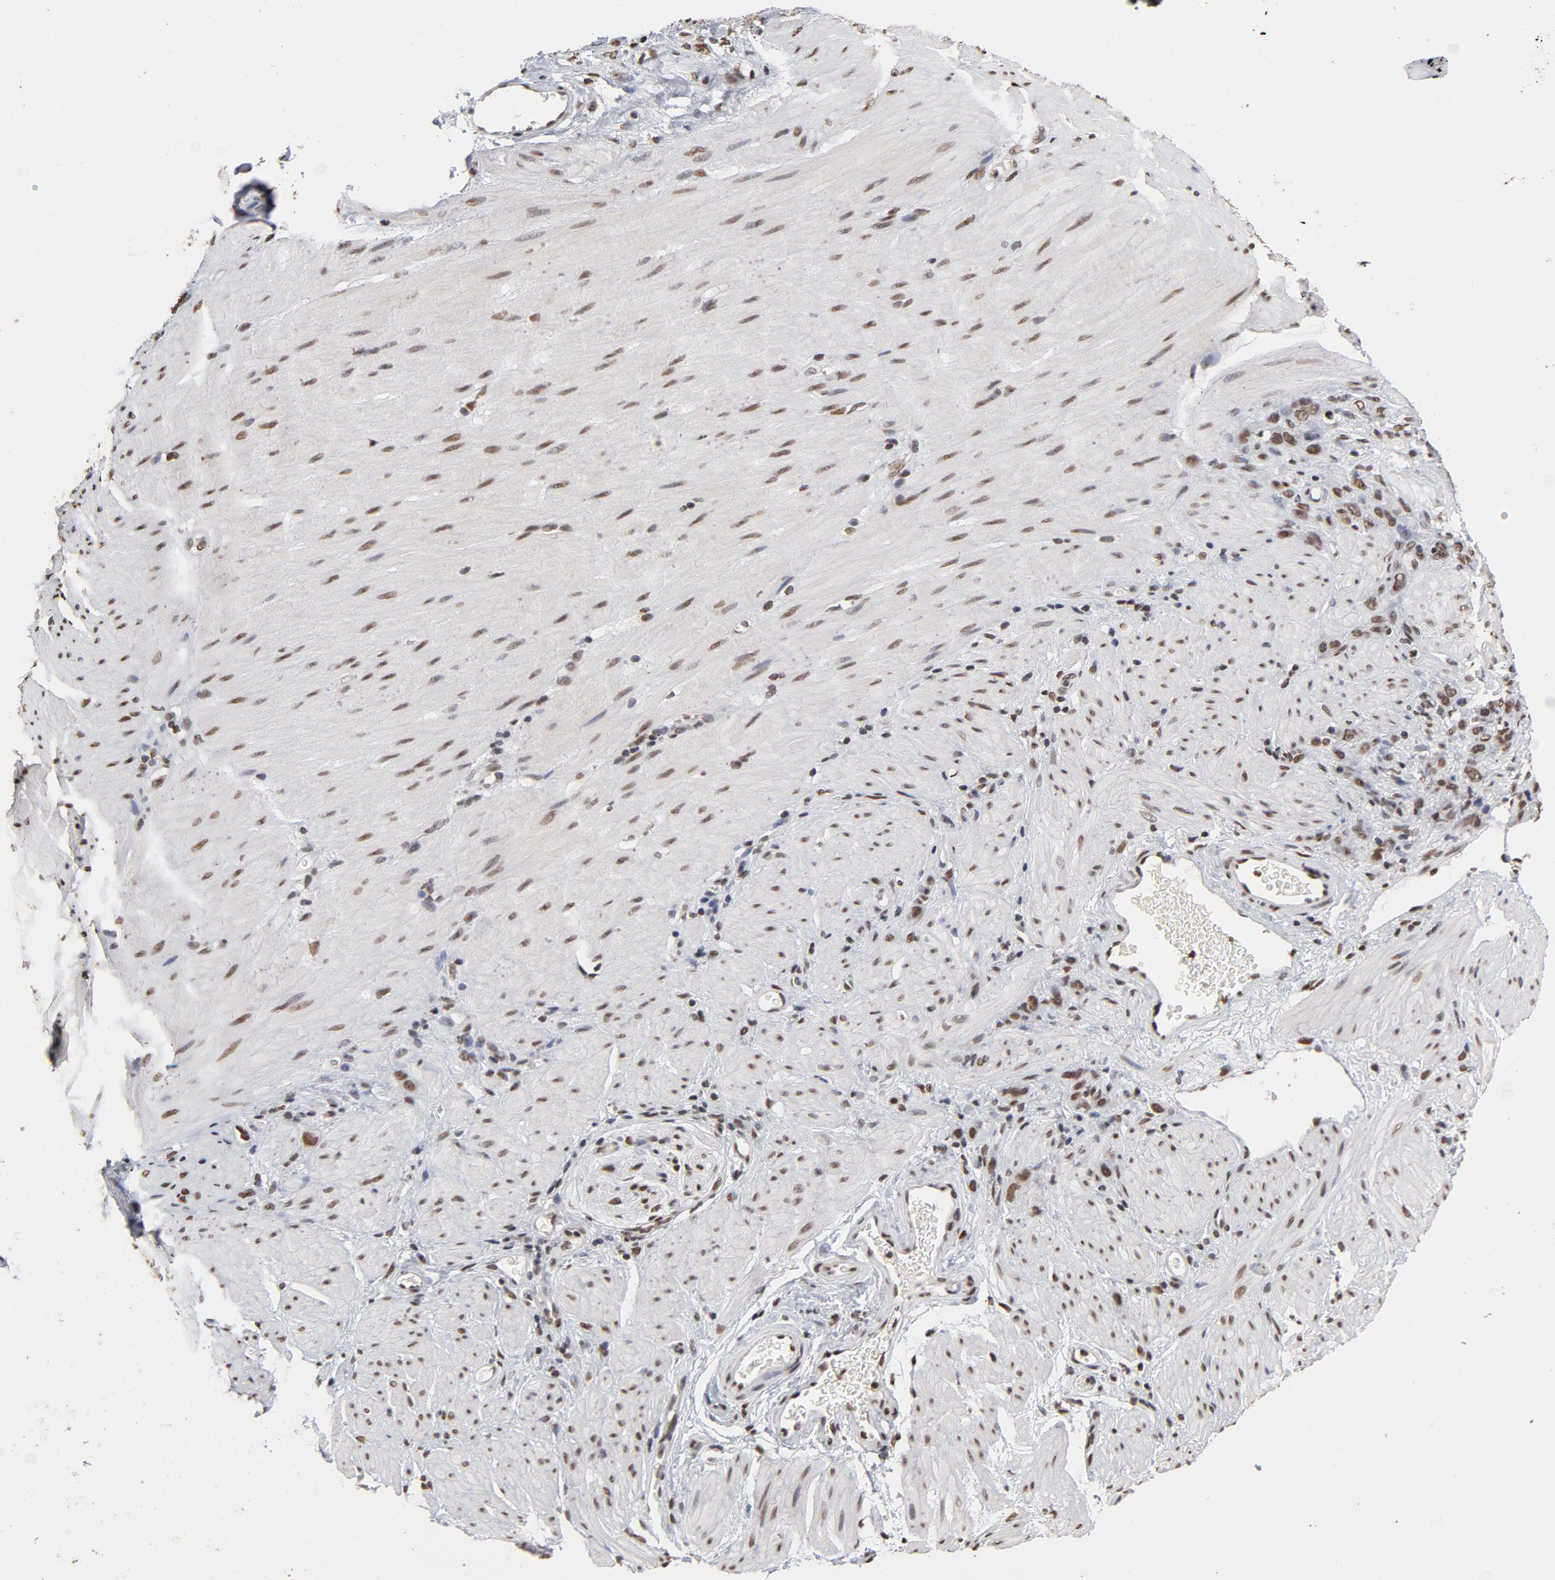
{"staining": {"intensity": "moderate", "quantity": ">75%", "location": "nuclear"}, "tissue": "stomach cancer", "cell_type": "Tumor cells", "image_type": "cancer", "snomed": [{"axis": "morphology", "description": "Normal tissue, NOS"}, {"axis": "morphology", "description": "Adenocarcinoma, NOS"}, {"axis": "topography", "description": "Stomach"}], "caption": "Adenocarcinoma (stomach) stained with DAB immunohistochemistry demonstrates medium levels of moderate nuclear staining in approximately >75% of tumor cells.", "gene": "TP53BP1", "patient": {"sex": "male", "age": 82}}